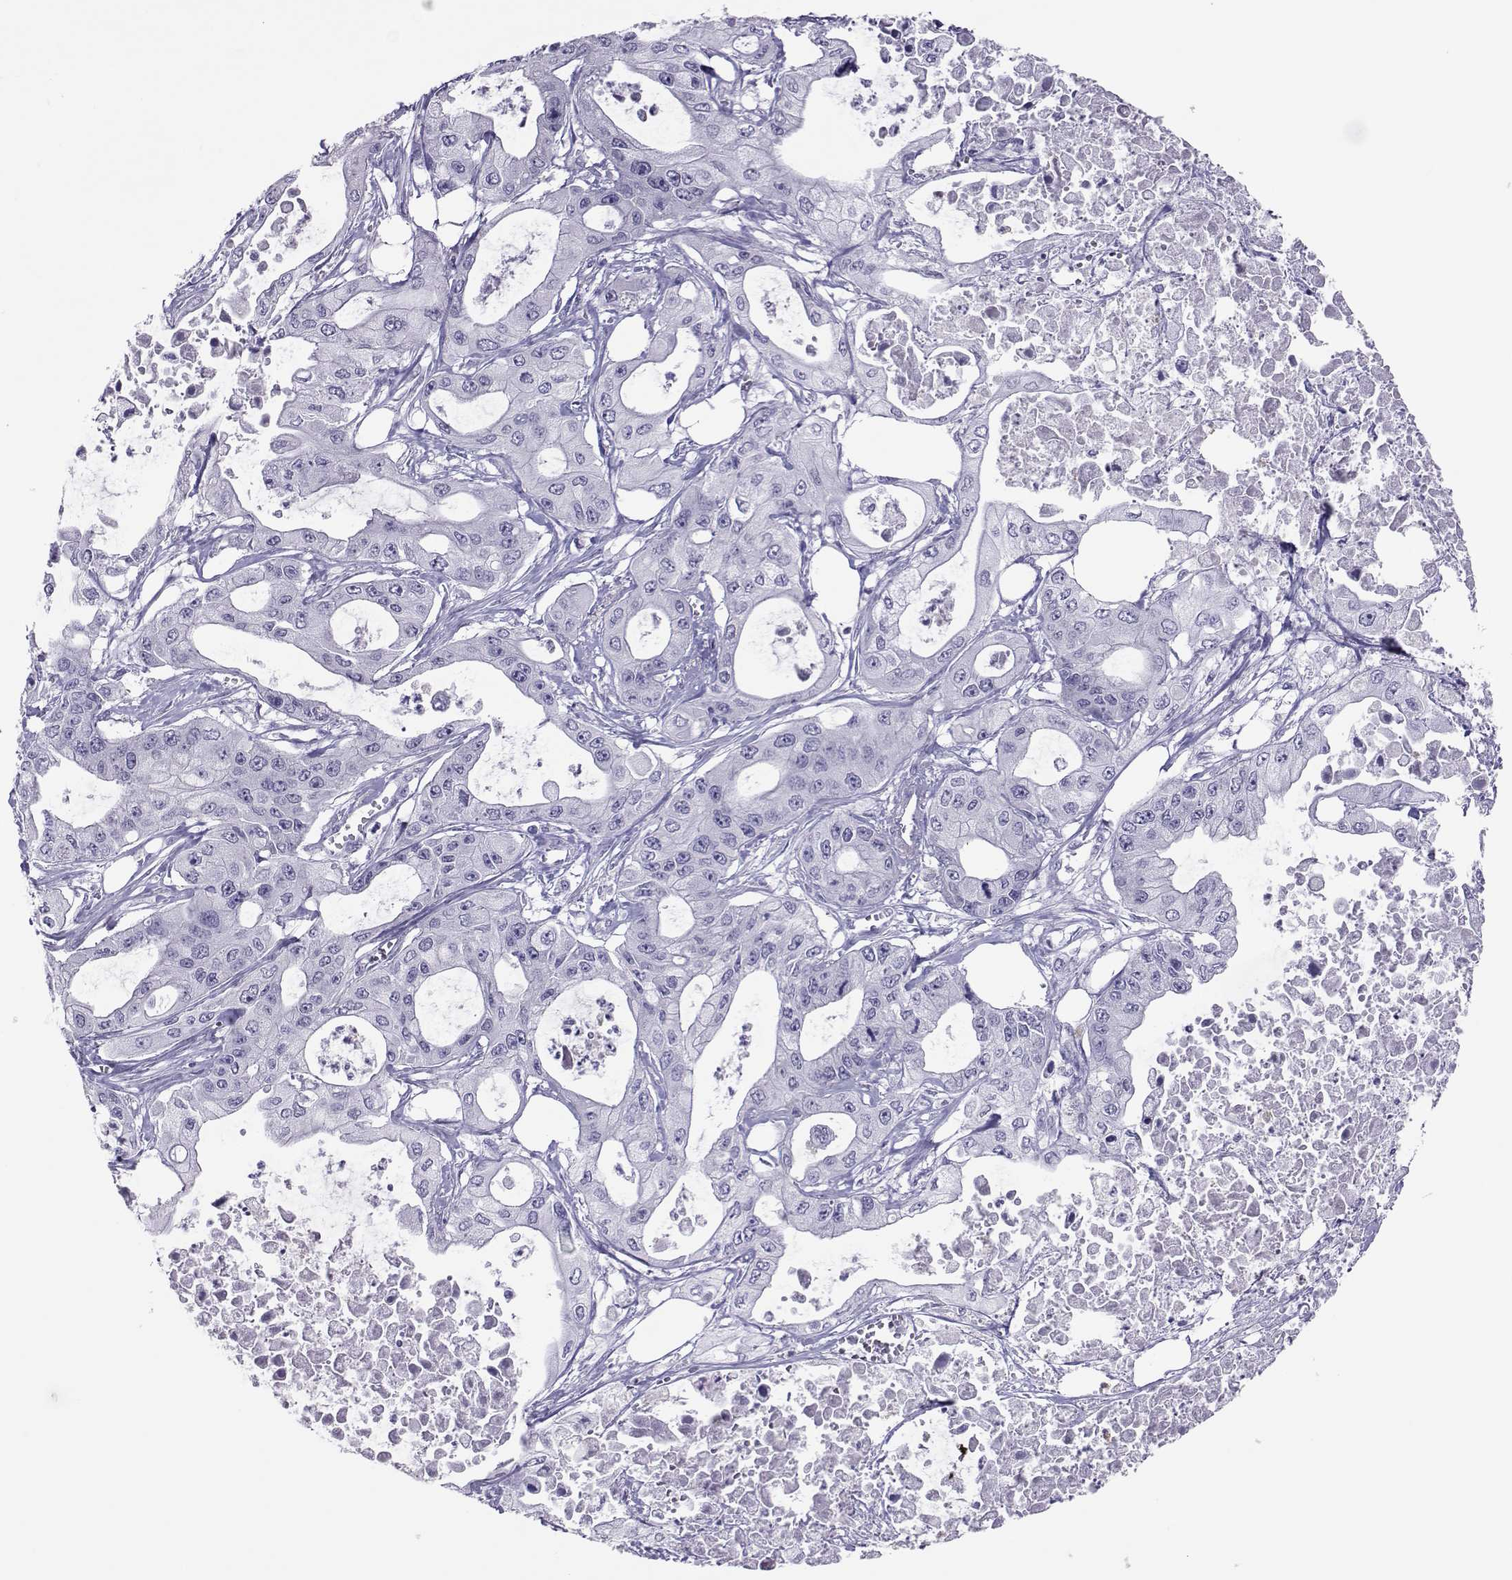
{"staining": {"intensity": "negative", "quantity": "none", "location": "none"}, "tissue": "pancreatic cancer", "cell_type": "Tumor cells", "image_type": "cancer", "snomed": [{"axis": "morphology", "description": "Adenocarcinoma, NOS"}, {"axis": "topography", "description": "Pancreas"}], "caption": "Protein analysis of pancreatic adenocarcinoma reveals no significant expression in tumor cells.", "gene": "TRPM7", "patient": {"sex": "male", "age": 70}}